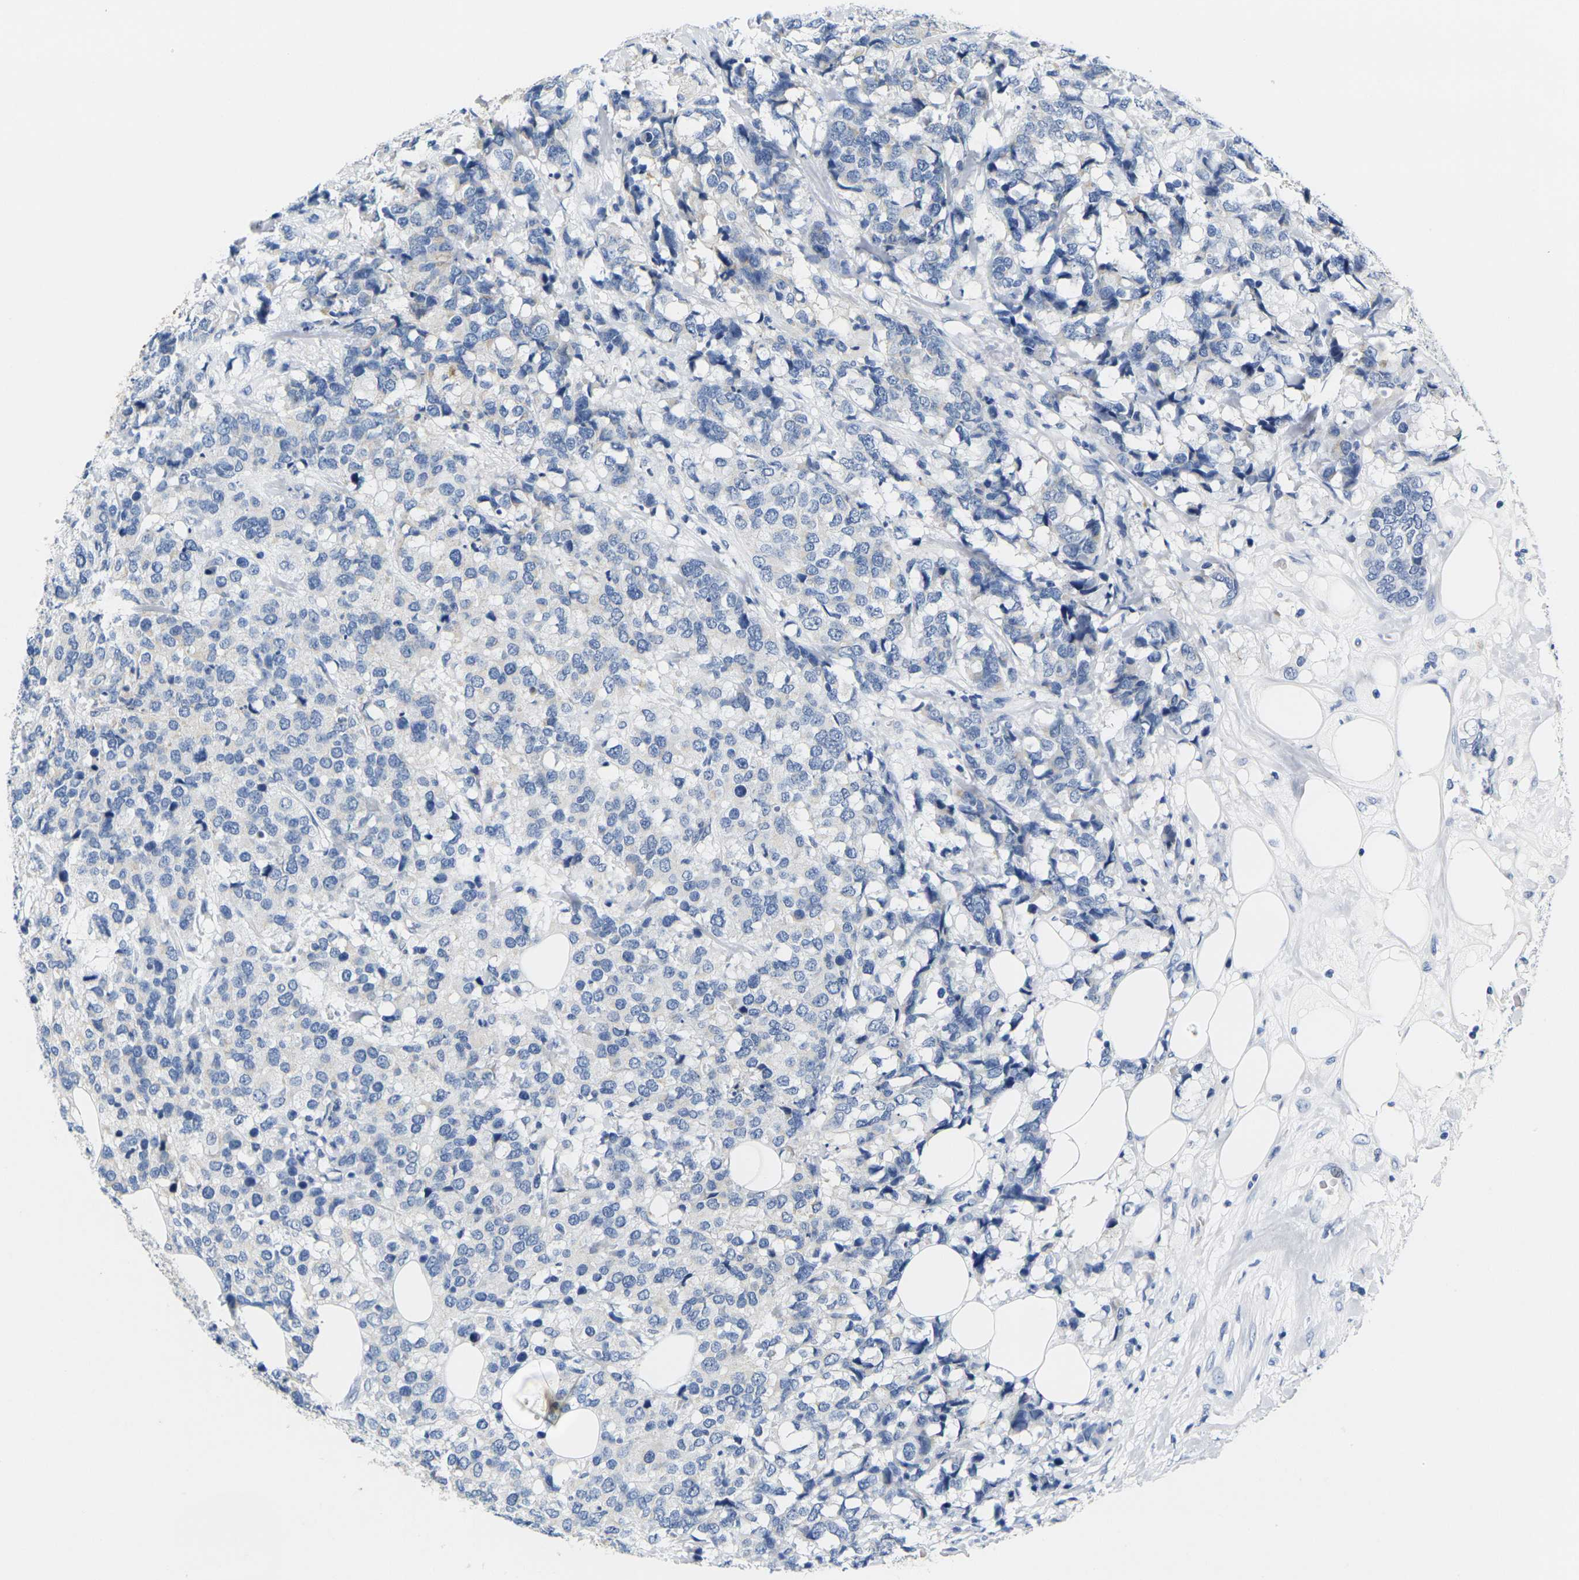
{"staining": {"intensity": "negative", "quantity": "none", "location": "none"}, "tissue": "breast cancer", "cell_type": "Tumor cells", "image_type": "cancer", "snomed": [{"axis": "morphology", "description": "Lobular carcinoma"}, {"axis": "topography", "description": "Breast"}], "caption": "DAB immunohistochemical staining of breast cancer reveals no significant staining in tumor cells.", "gene": "NOCT", "patient": {"sex": "female", "age": 59}}